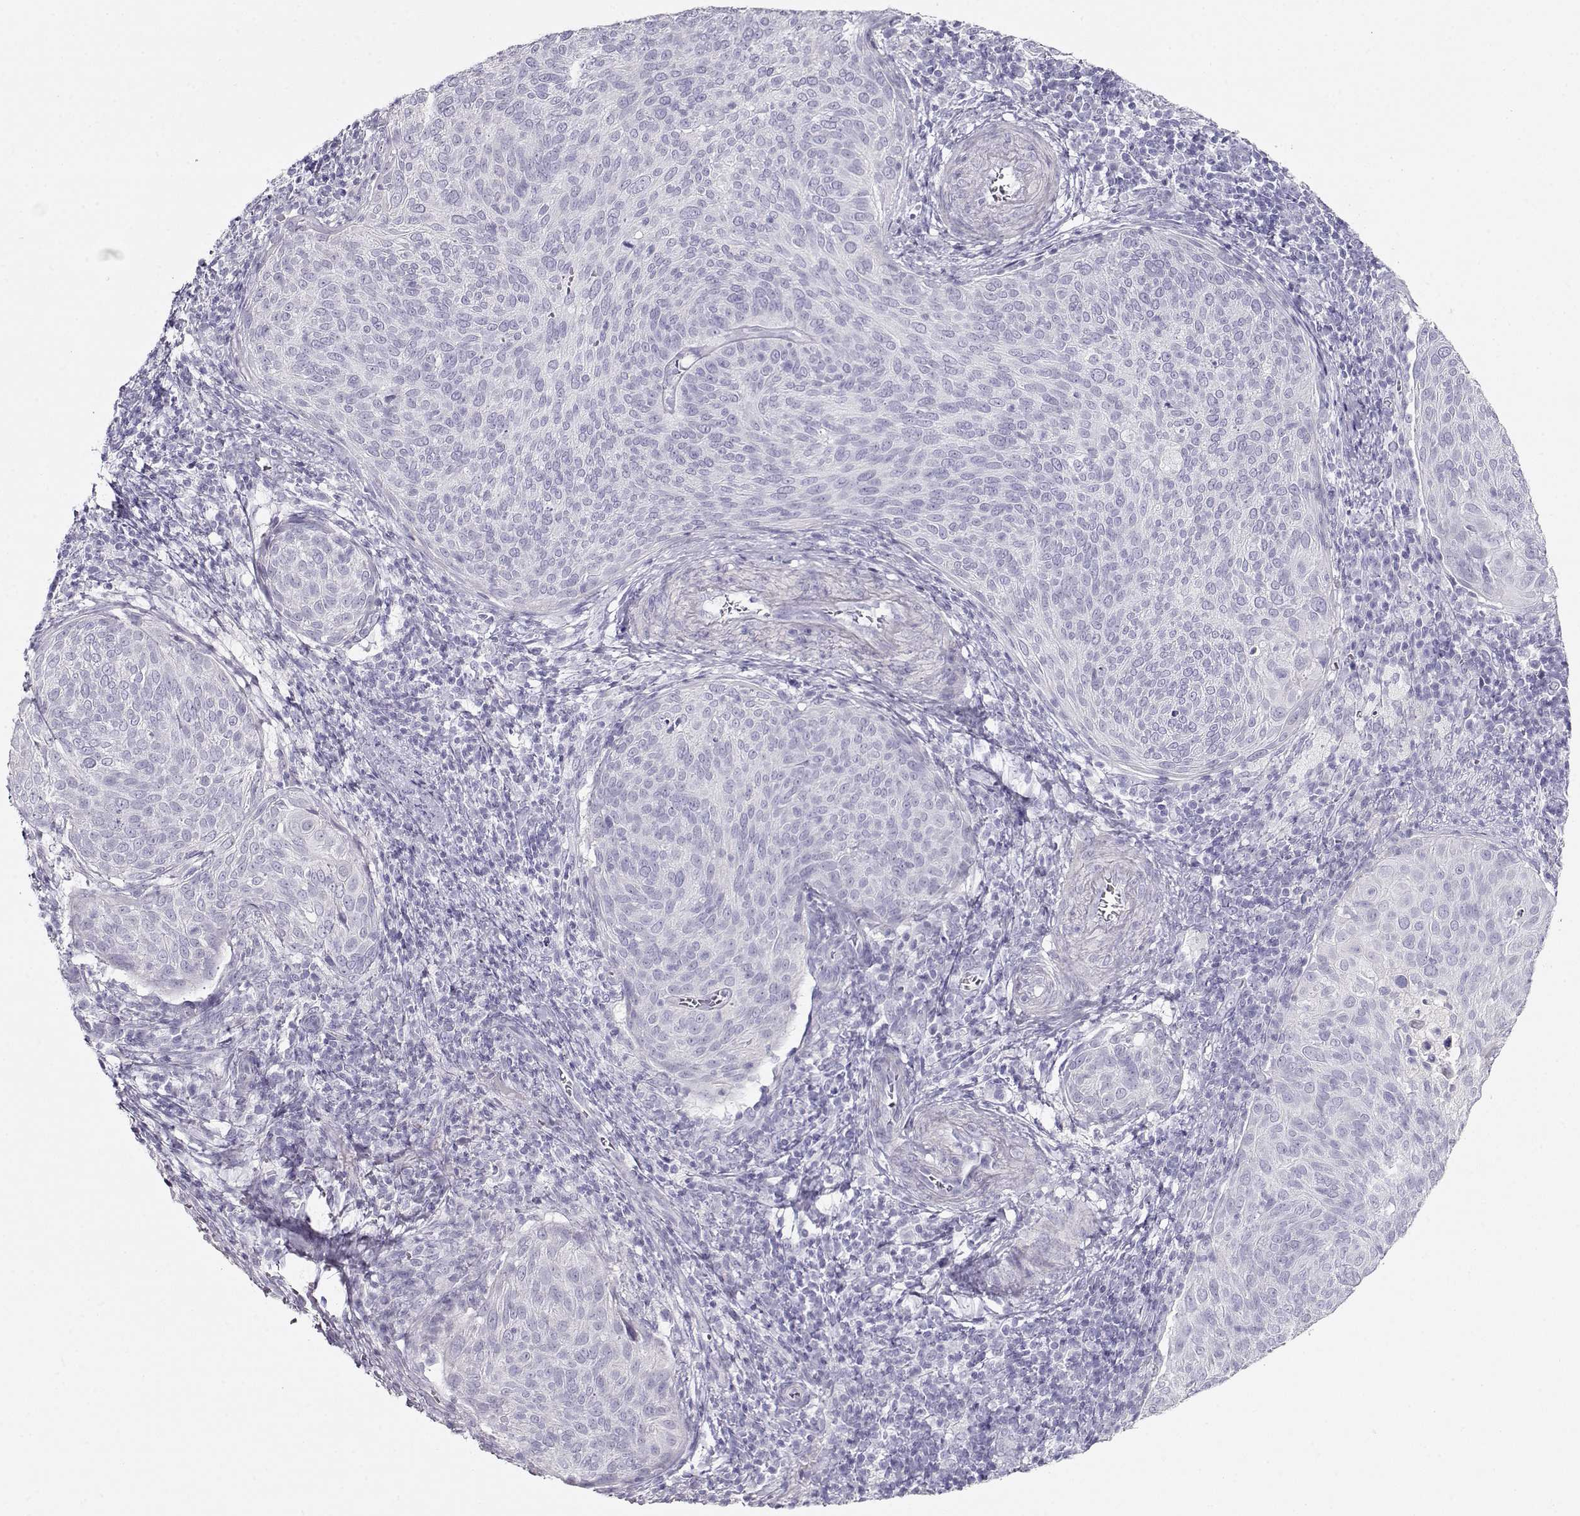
{"staining": {"intensity": "negative", "quantity": "none", "location": "none"}, "tissue": "cervical cancer", "cell_type": "Tumor cells", "image_type": "cancer", "snomed": [{"axis": "morphology", "description": "Squamous cell carcinoma, NOS"}, {"axis": "topography", "description": "Cervix"}], "caption": "This histopathology image is of cervical cancer stained with IHC to label a protein in brown with the nuclei are counter-stained blue. There is no staining in tumor cells.", "gene": "ACTN2", "patient": {"sex": "female", "age": 39}}